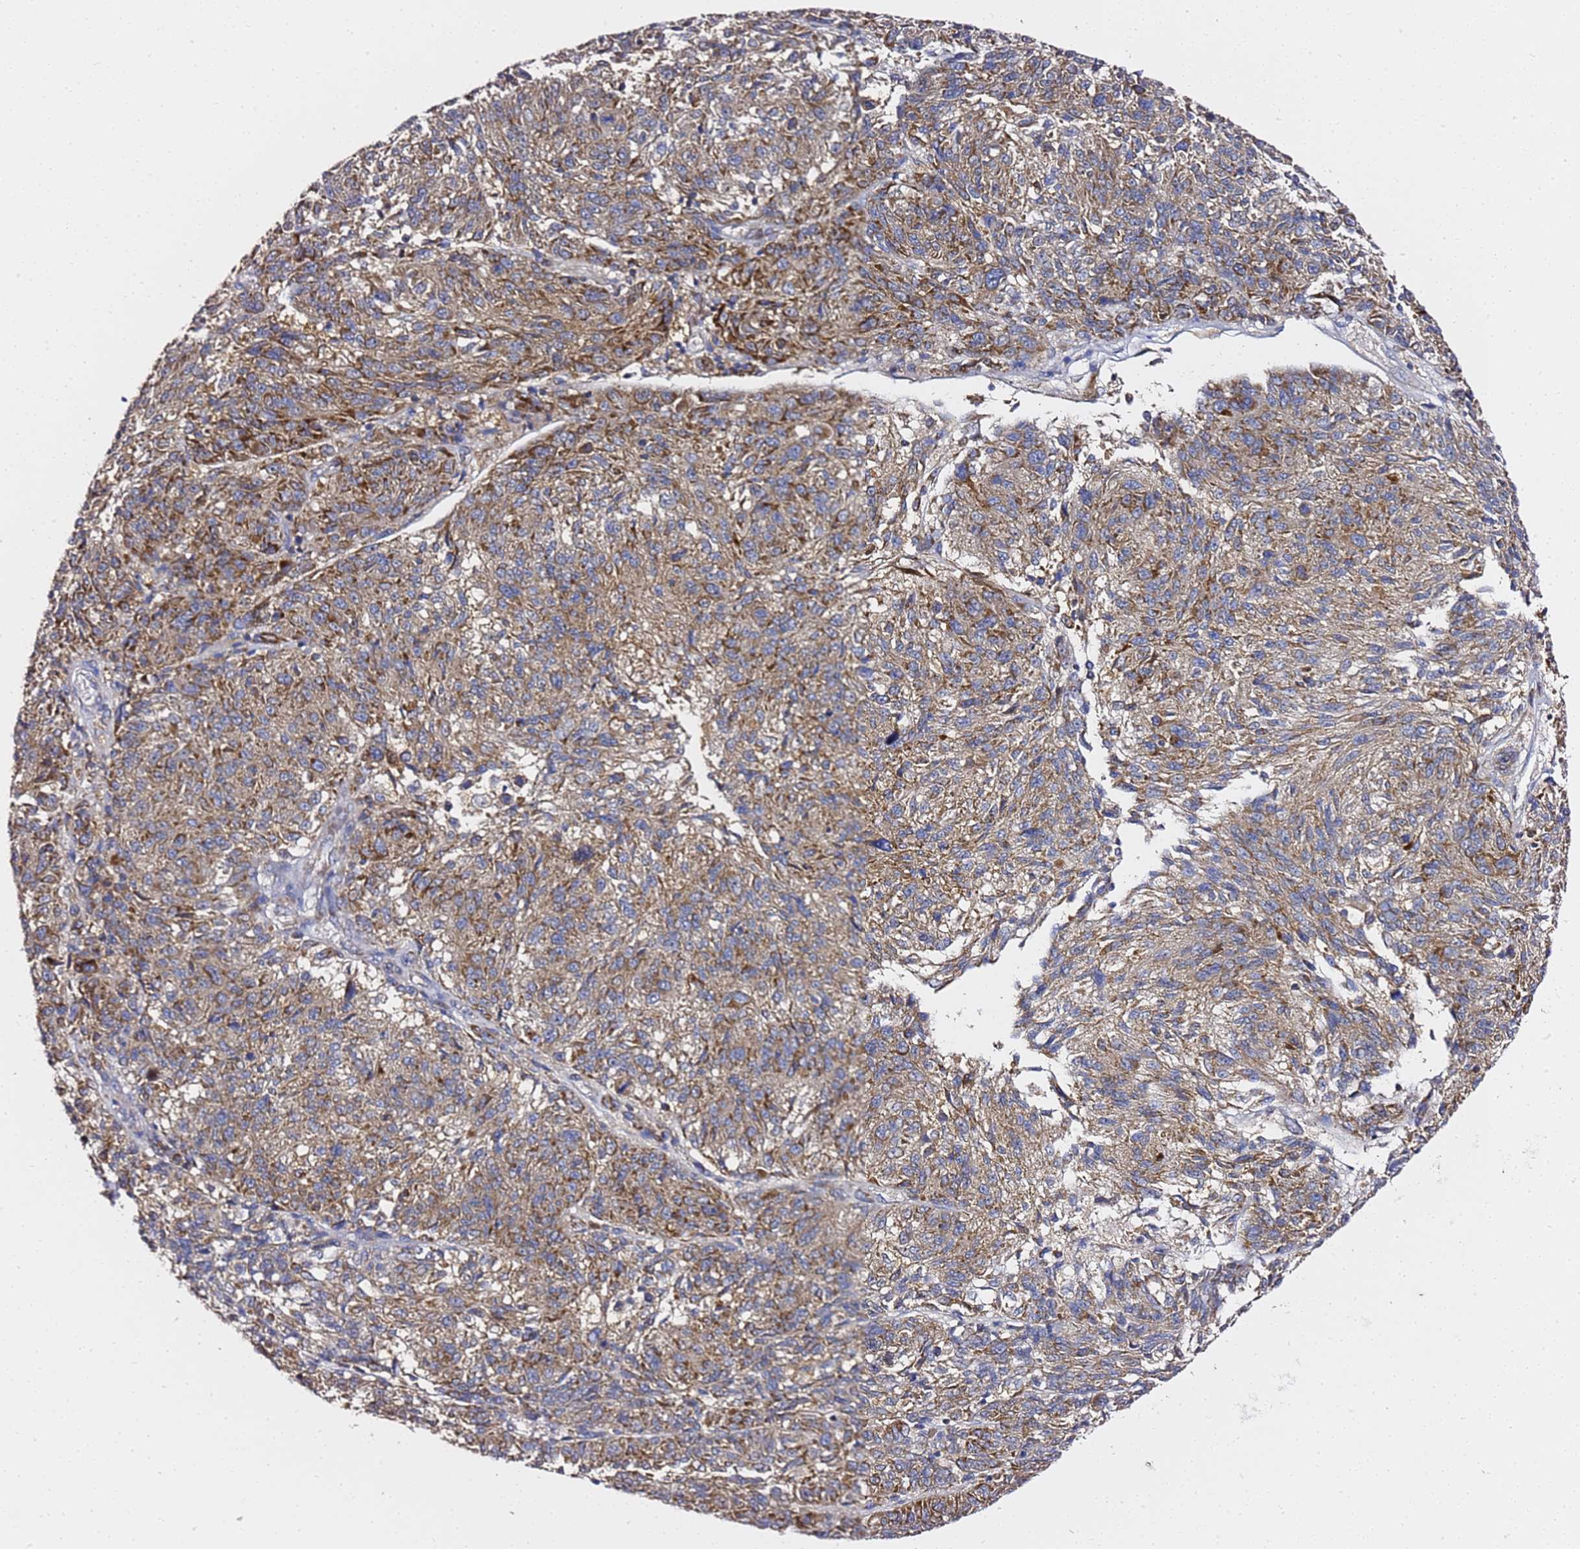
{"staining": {"intensity": "moderate", "quantity": ">75%", "location": "cytoplasmic/membranous"}, "tissue": "melanoma", "cell_type": "Tumor cells", "image_type": "cancer", "snomed": [{"axis": "morphology", "description": "Malignant melanoma, NOS"}, {"axis": "topography", "description": "Skin"}], "caption": "The photomicrograph shows immunohistochemical staining of melanoma. There is moderate cytoplasmic/membranous expression is appreciated in about >75% of tumor cells.", "gene": "C19orf12", "patient": {"sex": "male", "age": 53}}